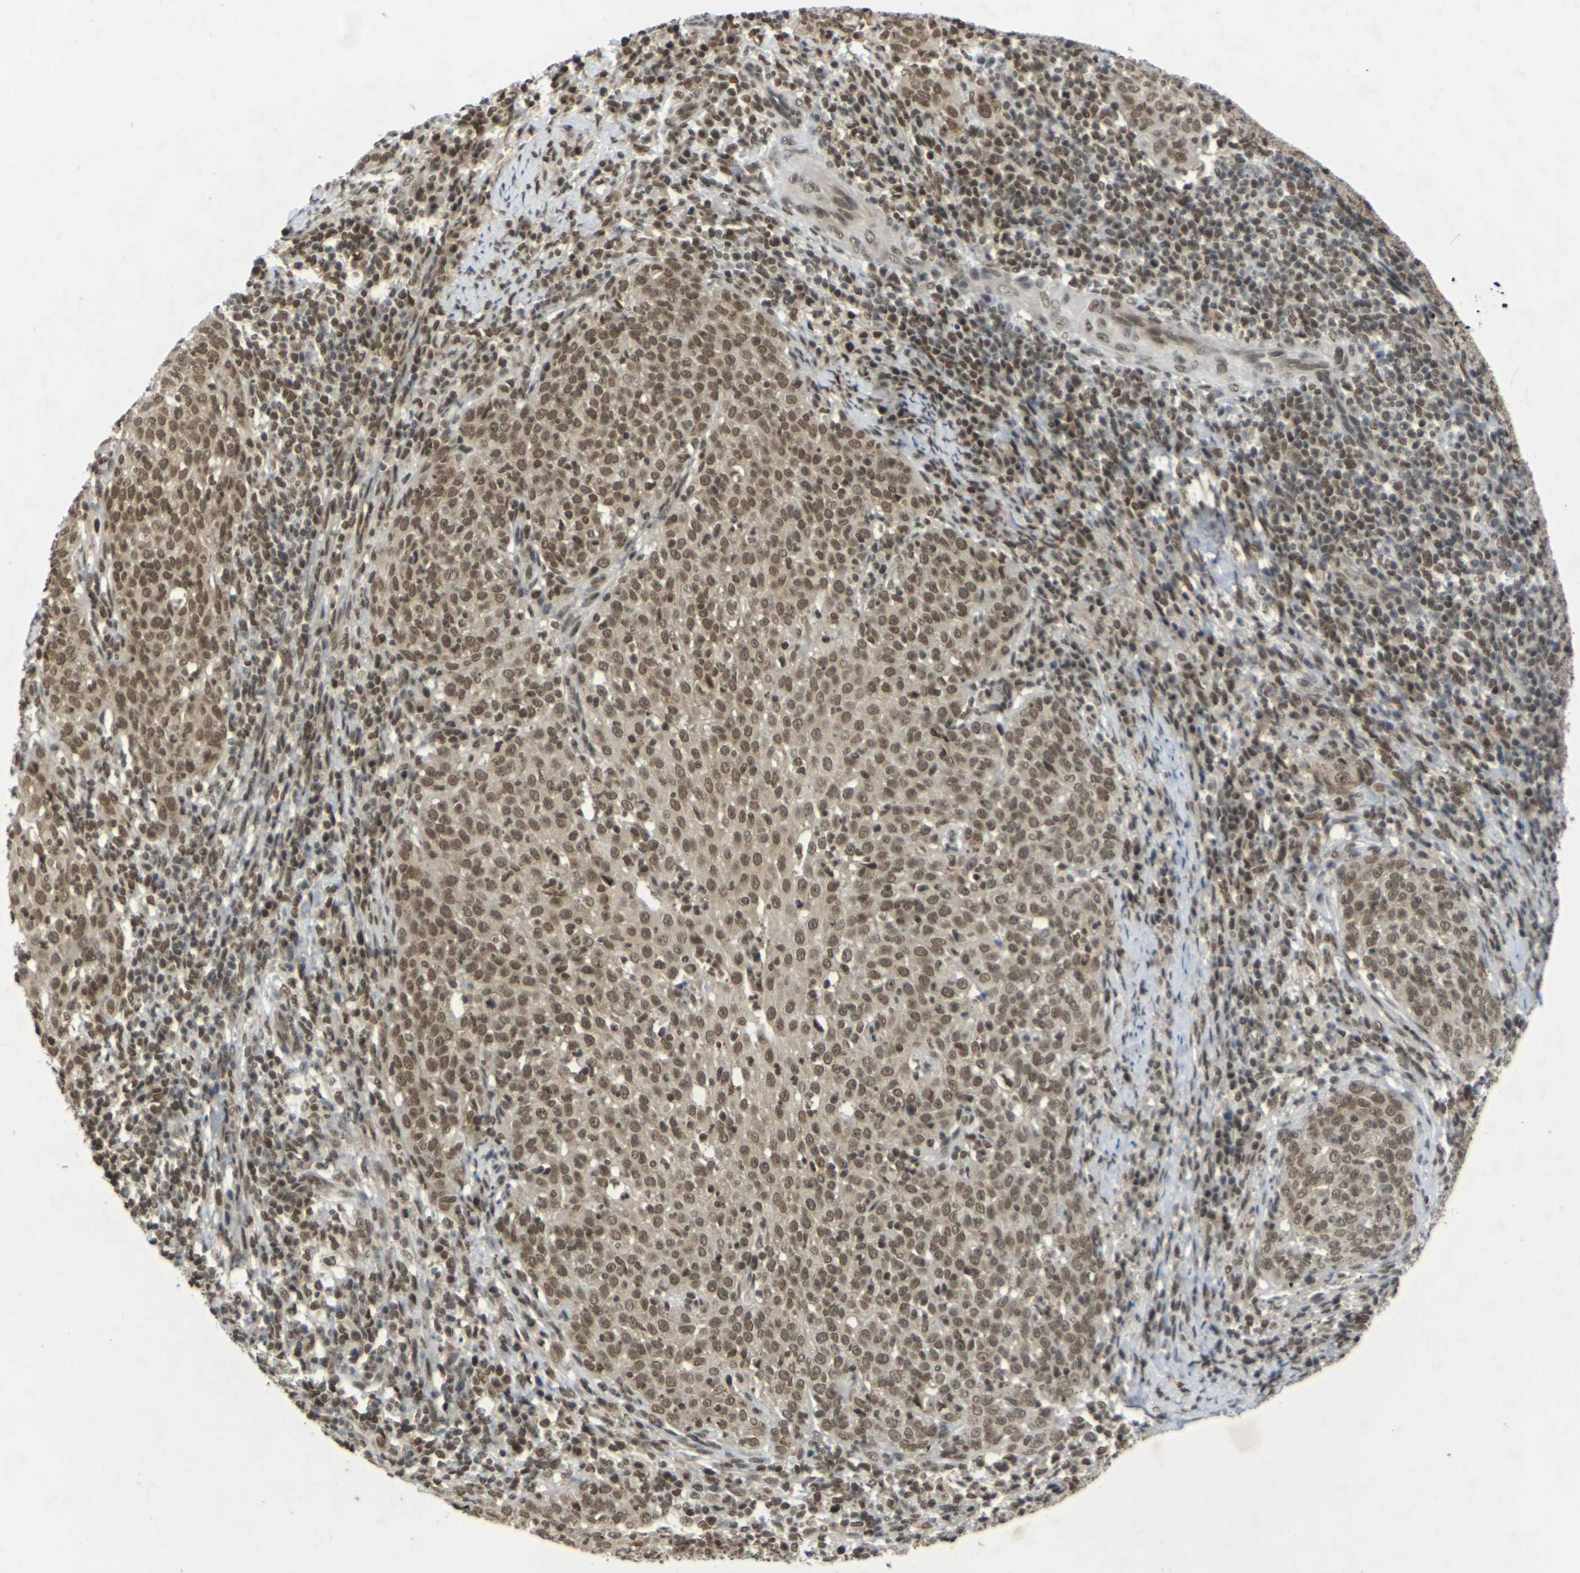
{"staining": {"intensity": "moderate", "quantity": ">75%", "location": "cytoplasmic/membranous,nuclear"}, "tissue": "cervical cancer", "cell_type": "Tumor cells", "image_type": "cancer", "snomed": [{"axis": "morphology", "description": "Squamous cell carcinoma, NOS"}, {"axis": "topography", "description": "Cervix"}], "caption": "This photomicrograph shows cervical cancer (squamous cell carcinoma) stained with immunohistochemistry to label a protein in brown. The cytoplasmic/membranous and nuclear of tumor cells show moderate positivity for the protein. Nuclei are counter-stained blue.", "gene": "NELFA", "patient": {"sex": "female", "age": 51}}